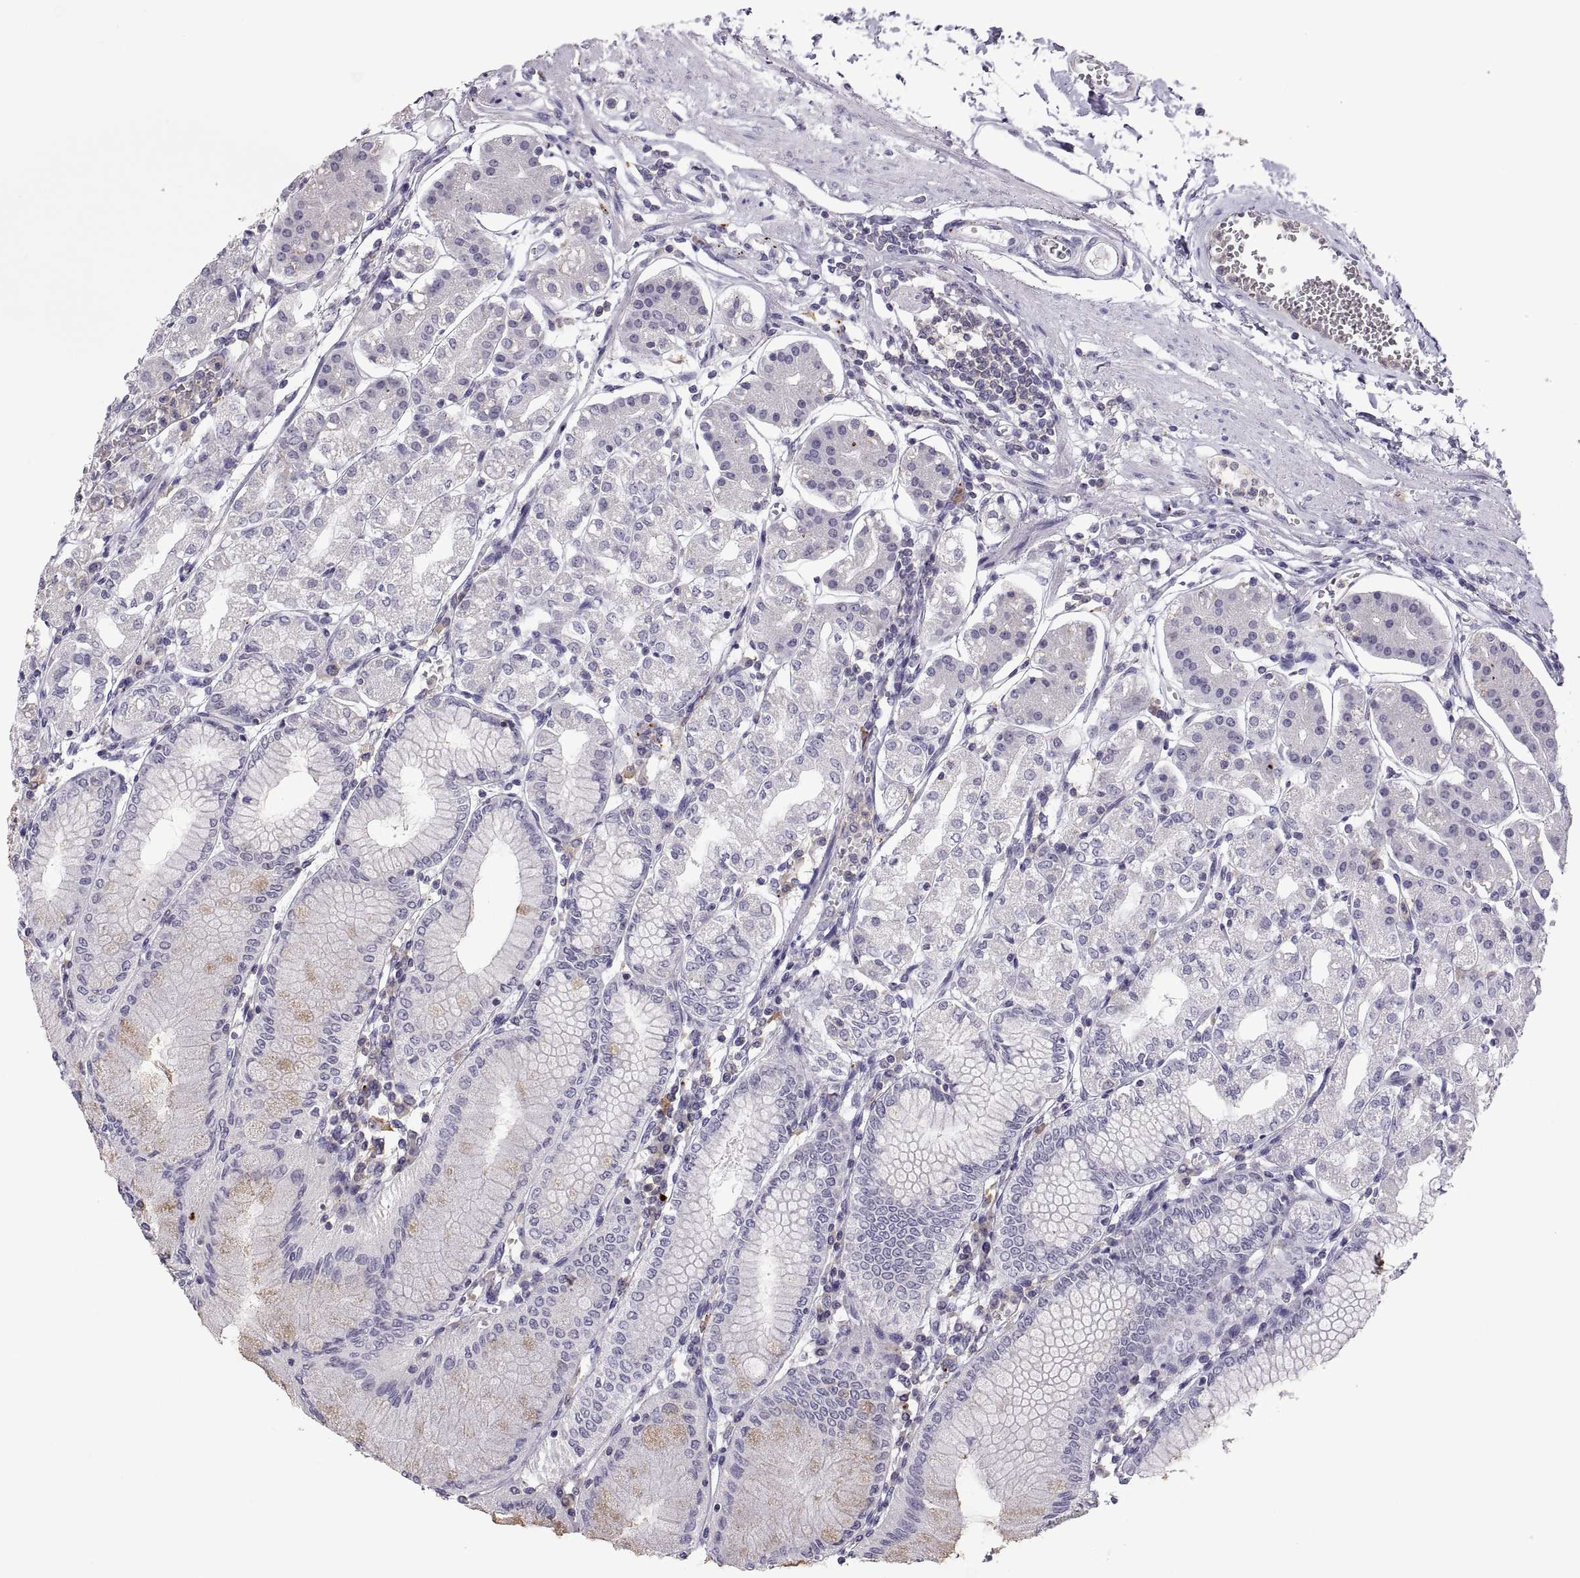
{"staining": {"intensity": "negative", "quantity": "none", "location": "none"}, "tissue": "stomach", "cell_type": "Glandular cells", "image_type": "normal", "snomed": [{"axis": "morphology", "description": "Normal tissue, NOS"}, {"axis": "topography", "description": "Skeletal muscle"}, {"axis": "topography", "description": "Stomach"}], "caption": "Immunohistochemistry (IHC) micrograph of benign stomach: stomach stained with DAB demonstrates no significant protein expression in glandular cells. The staining is performed using DAB (3,3'-diaminobenzidine) brown chromogen with nuclei counter-stained in using hematoxylin.", "gene": "RGS19", "patient": {"sex": "female", "age": 57}}